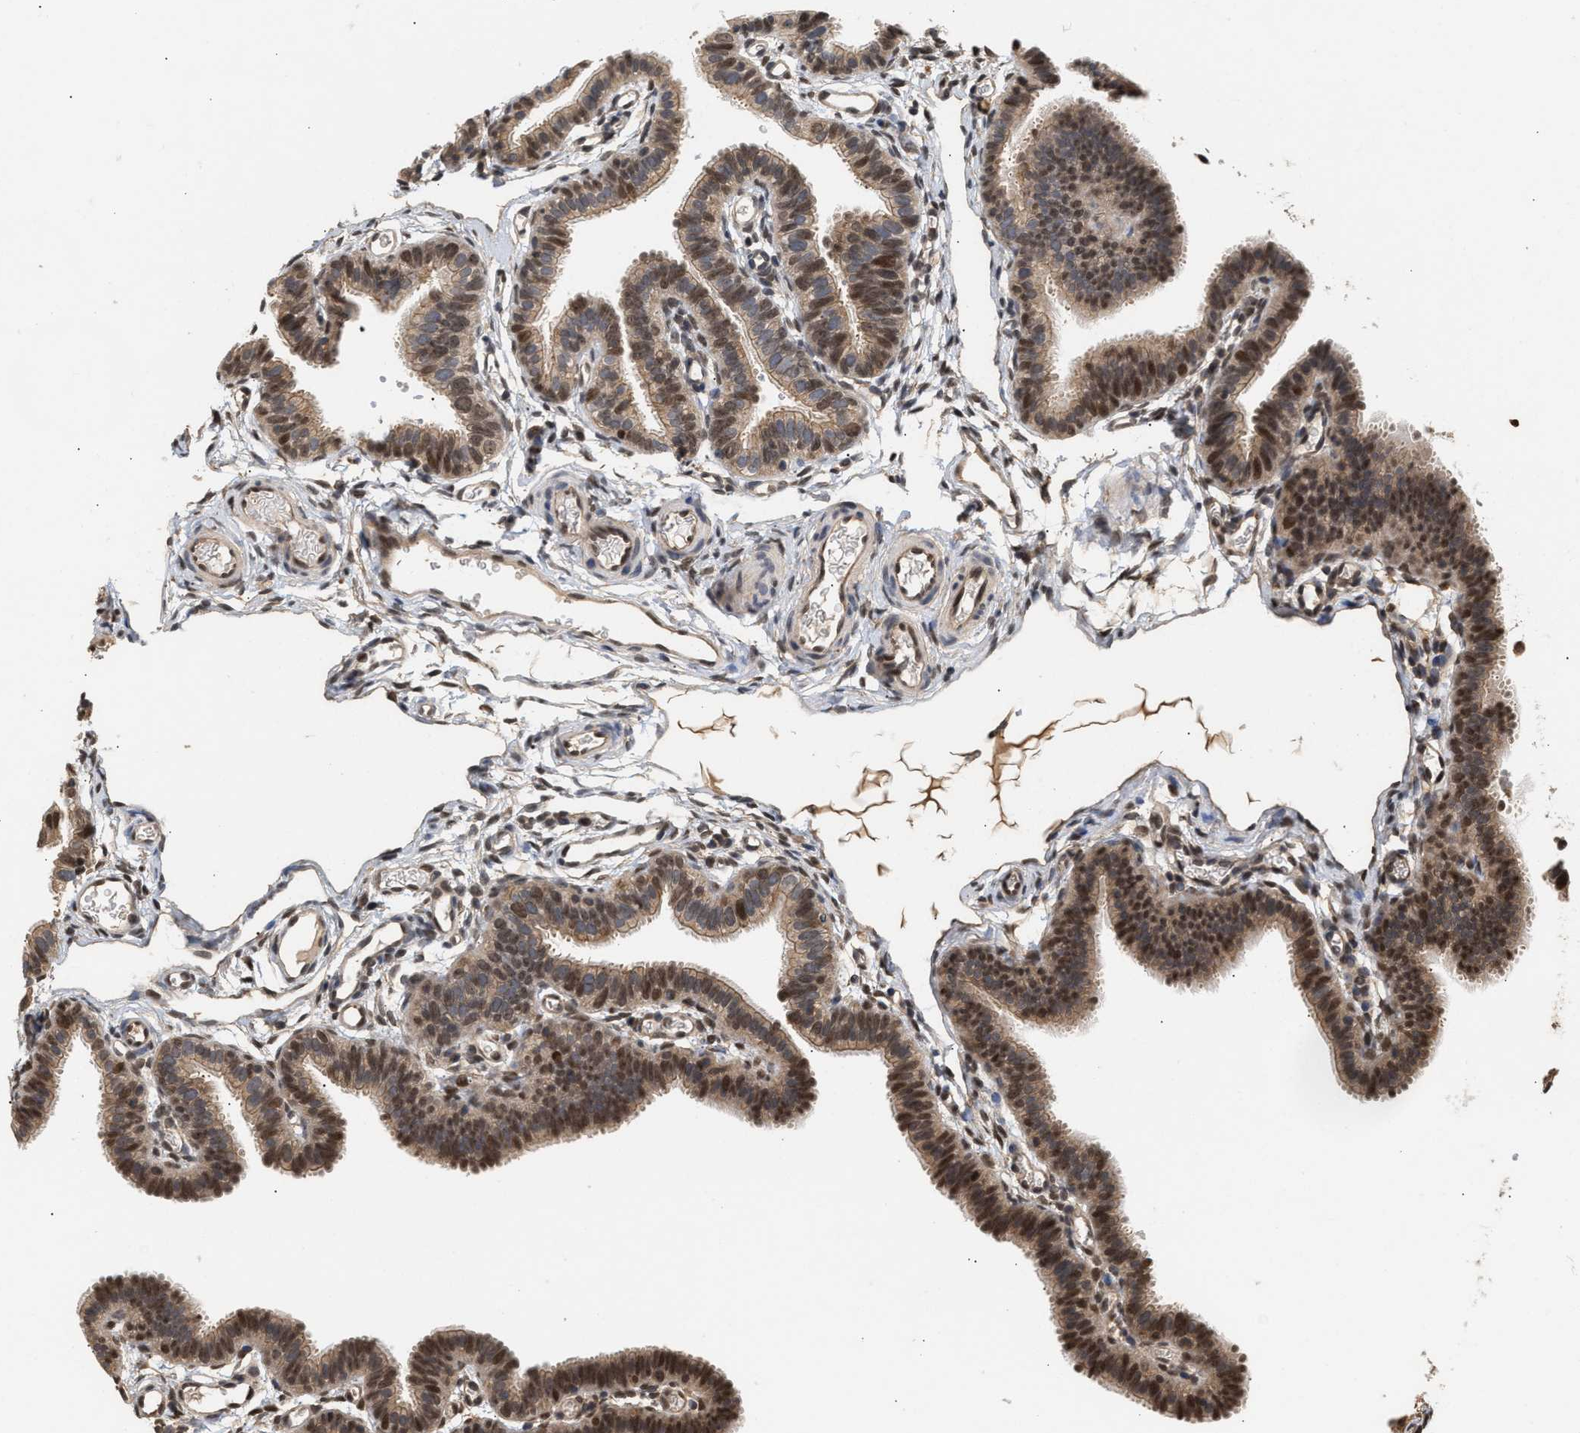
{"staining": {"intensity": "strong", "quantity": ">75%", "location": "nuclear"}, "tissue": "fallopian tube", "cell_type": "Glandular cells", "image_type": "normal", "snomed": [{"axis": "morphology", "description": "Normal tissue, NOS"}, {"axis": "topography", "description": "Fallopian tube"}, {"axis": "topography", "description": "Placenta"}], "caption": "Immunohistochemical staining of unremarkable fallopian tube displays strong nuclear protein positivity in approximately >75% of glandular cells. The protein of interest is stained brown, and the nuclei are stained in blue (DAB IHC with brightfield microscopy, high magnification).", "gene": "ABHD5", "patient": {"sex": "female", "age": 34}}